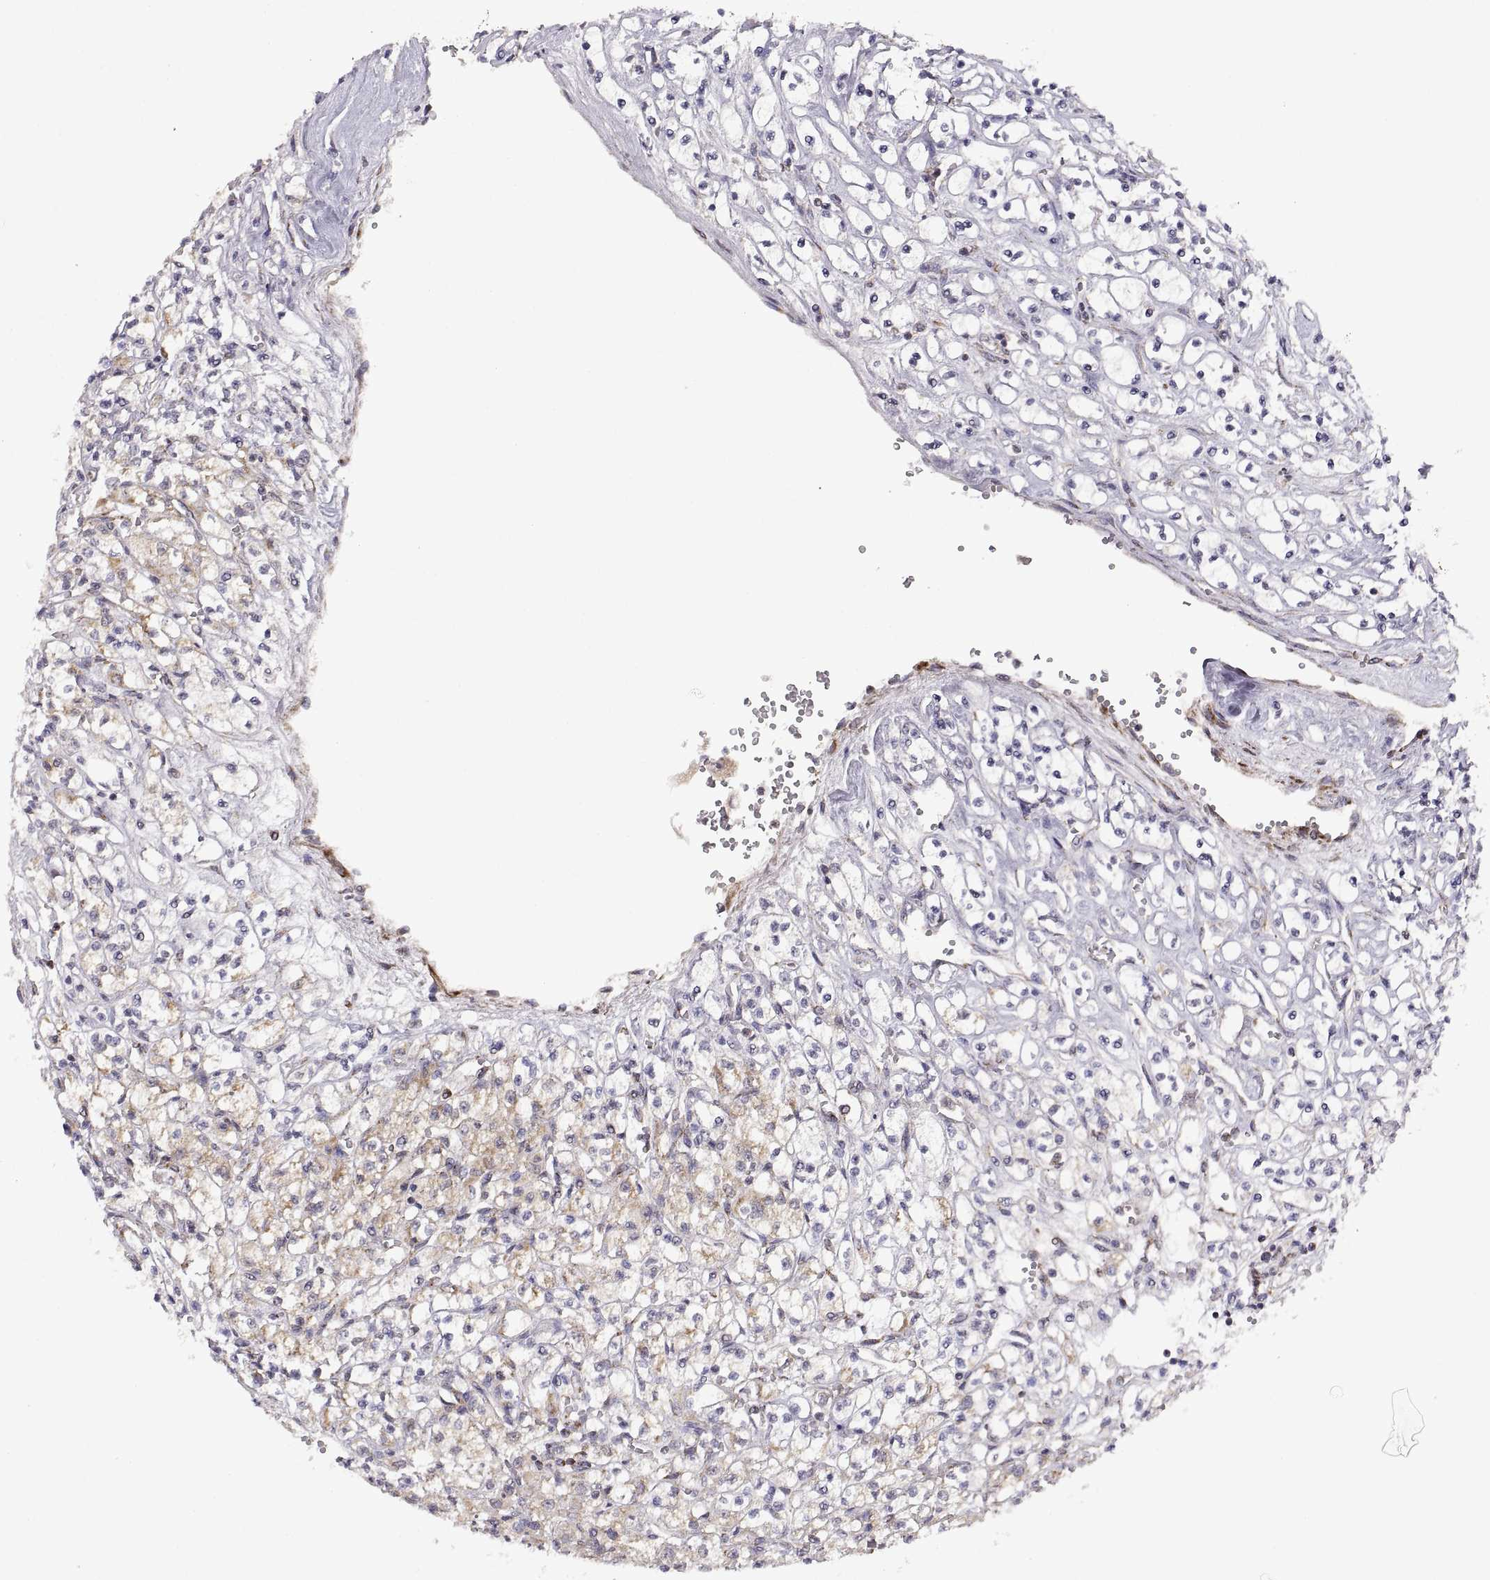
{"staining": {"intensity": "weak", "quantity": "25%-75%", "location": "cytoplasmic/membranous"}, "tissue": "renal cancer", "cell_type": "Tumor cells", "image_type": "cancer", "snomed": [{"axis": "morphology", "description": "Adenocarcinoma, NOS"}, {"axis": "topography", "description": "Kidney"}], "caption": "Protein staining demonstrates weak cytoplasmic/membranous expression in about 25%-75% of tumor cells in renal adenocarcinoma.", "gene": "MANBAL", "patient": {"sex": "female", "age": 70}}